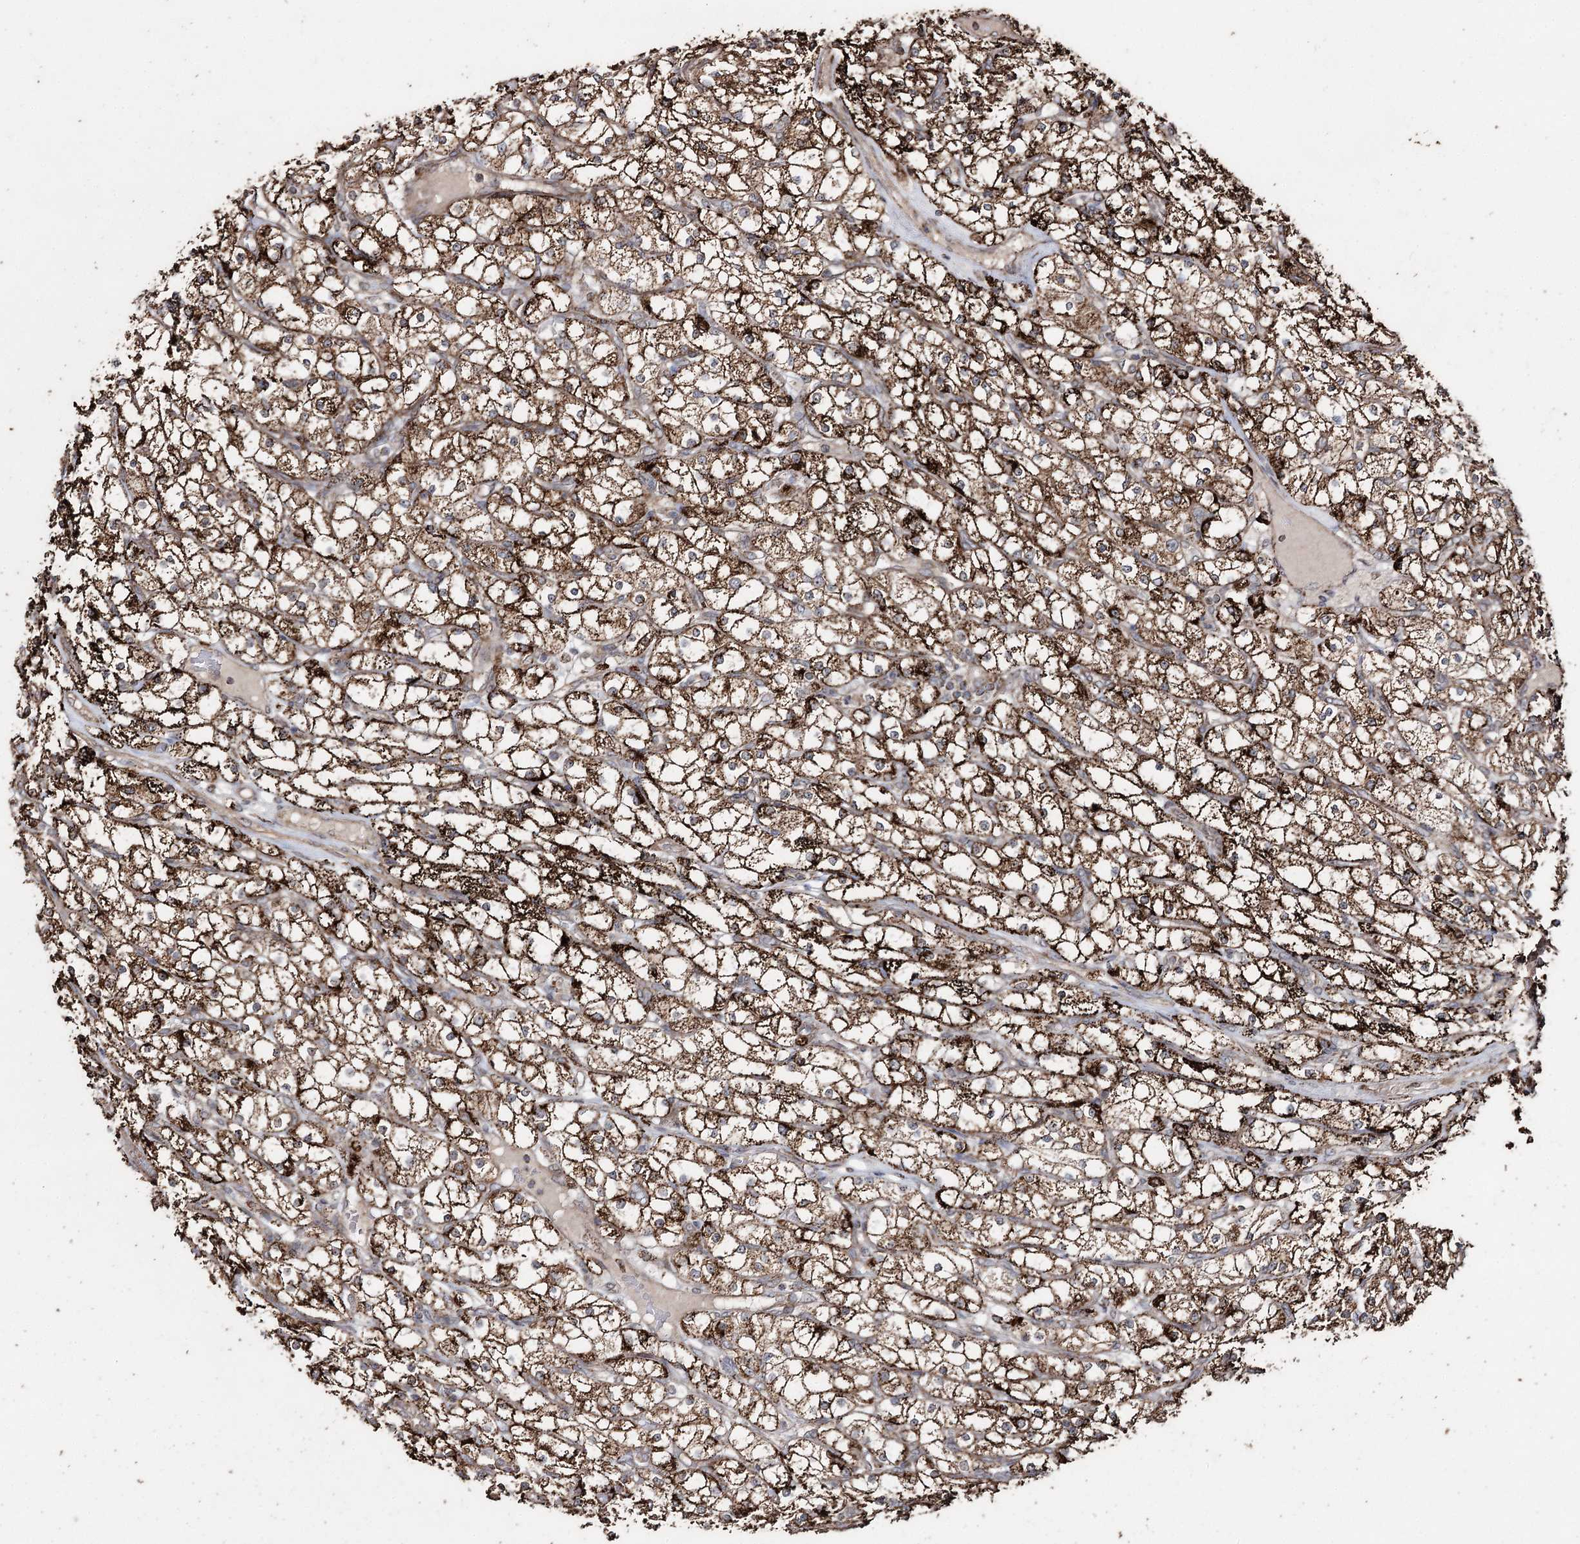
{"staining": {"intensity": "strong", "quantity": ">75%", "location": "cytoplasmic/membranous"}, "tissue": "renal cancer", "cell_type": "Tumor cells", "image_type": "cancer", "snomed": [{"axis": "morphology", "description": "Adenocarcinoma, NOS"}, {"axis": "topography", "description": "Kidney"}], "caption": "Protein staining by IHC displays strong cytoplasmic/membranous staining in approximately >75% of tumor cells in renal adenocarcinoma.", "gene": "SLF2", "patient": {"sex": "male", "age": 80}}